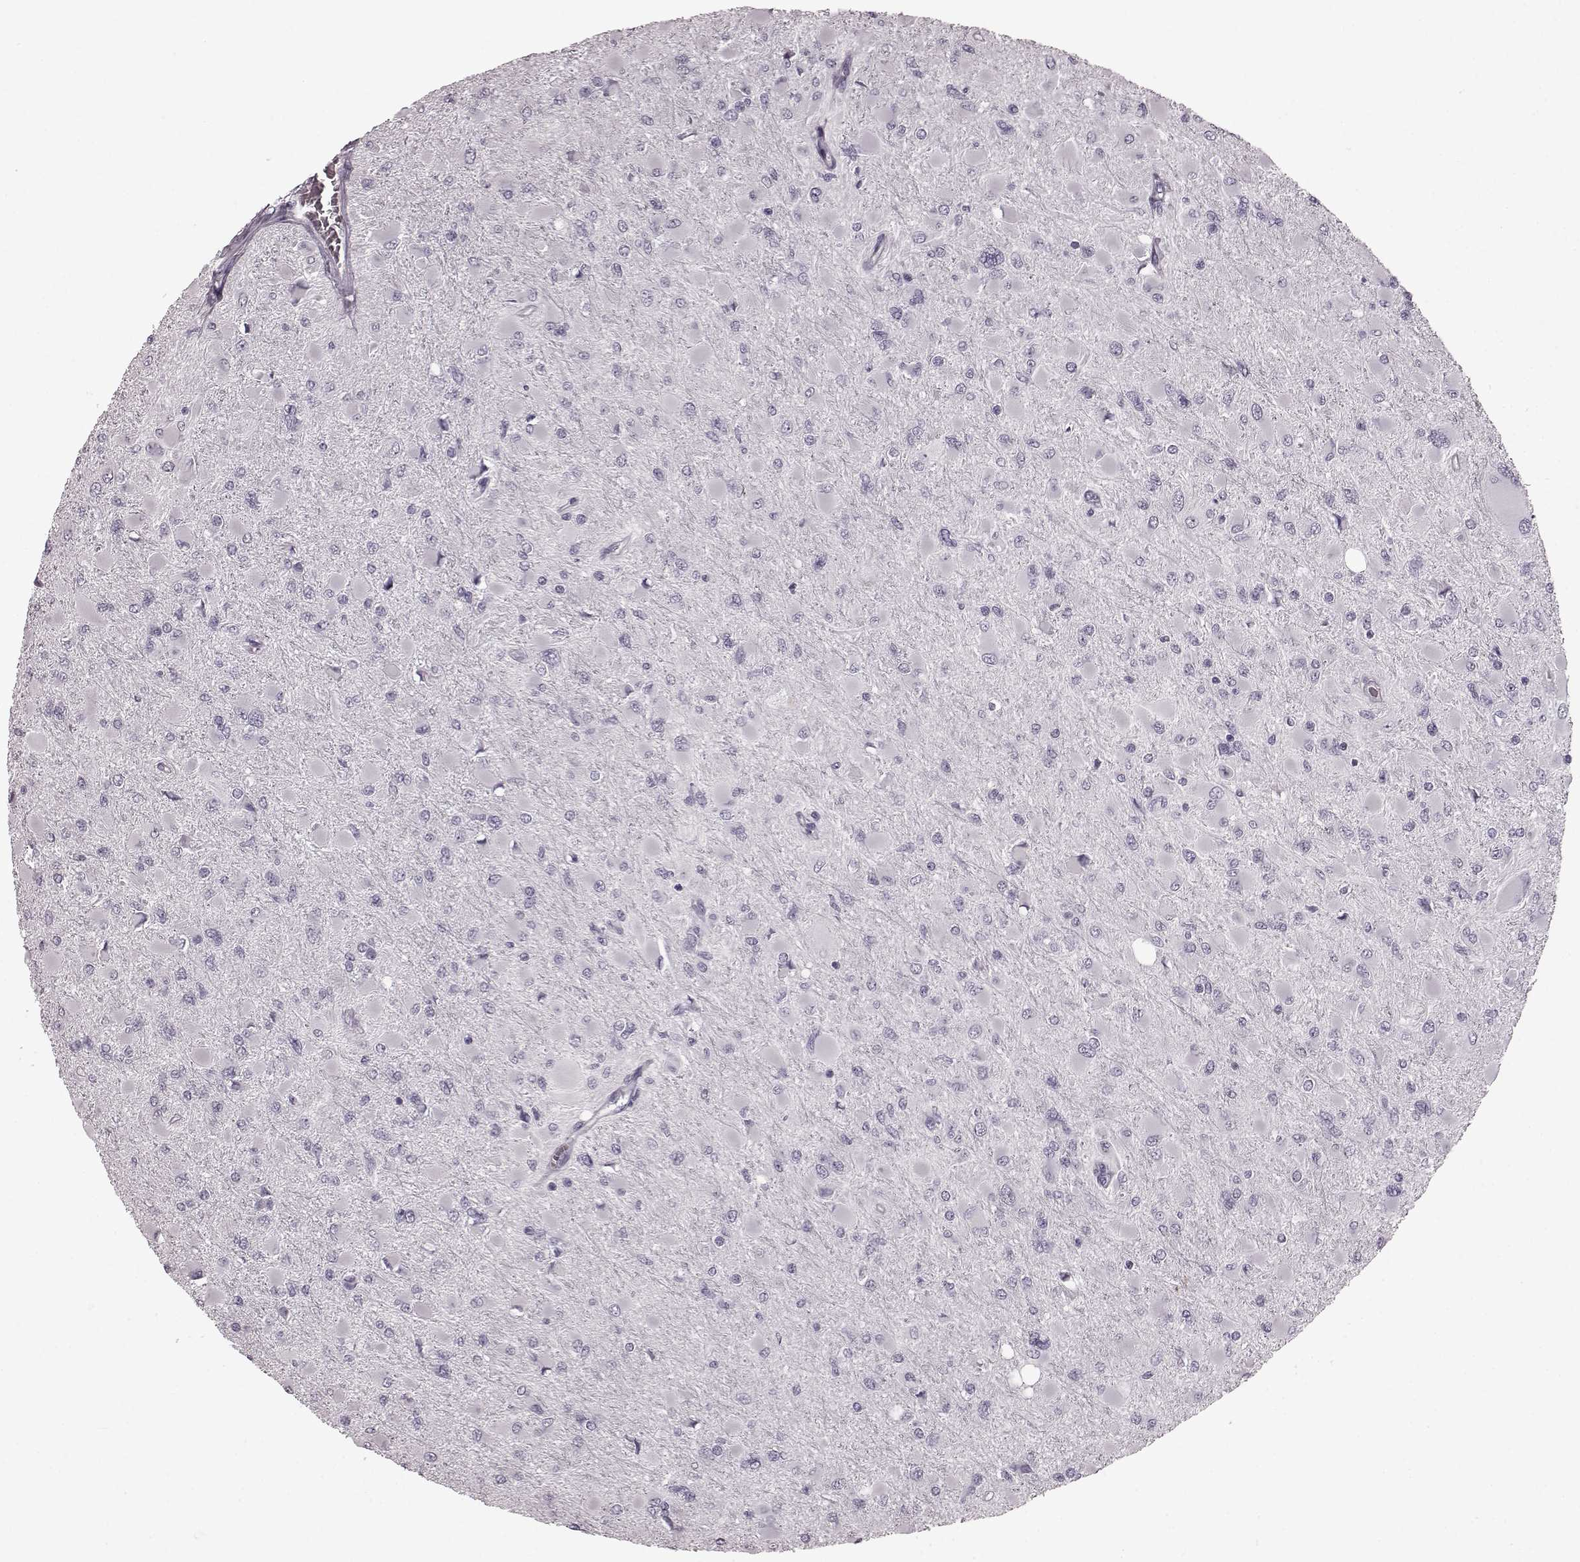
{"staining": {"intensity": "negative", "quantity": "none", "location": "none"}, "tissue": "glioma", "cell_type": "Tumor cells", "image_type": "cancer", "snomed": [{"axis": "morphology", "description": "Glioma, malignant, High grade"}, {"axis": "topography", "description": "Cerebral cortex"}], "caption": "This is an immunohistochemistry (IHC) photomicrograph of human malignant glioma (high-grade). There is no positivity in tumor cells.", "gene": "CST7", "patient": {"sex": "female", "age": 36}}